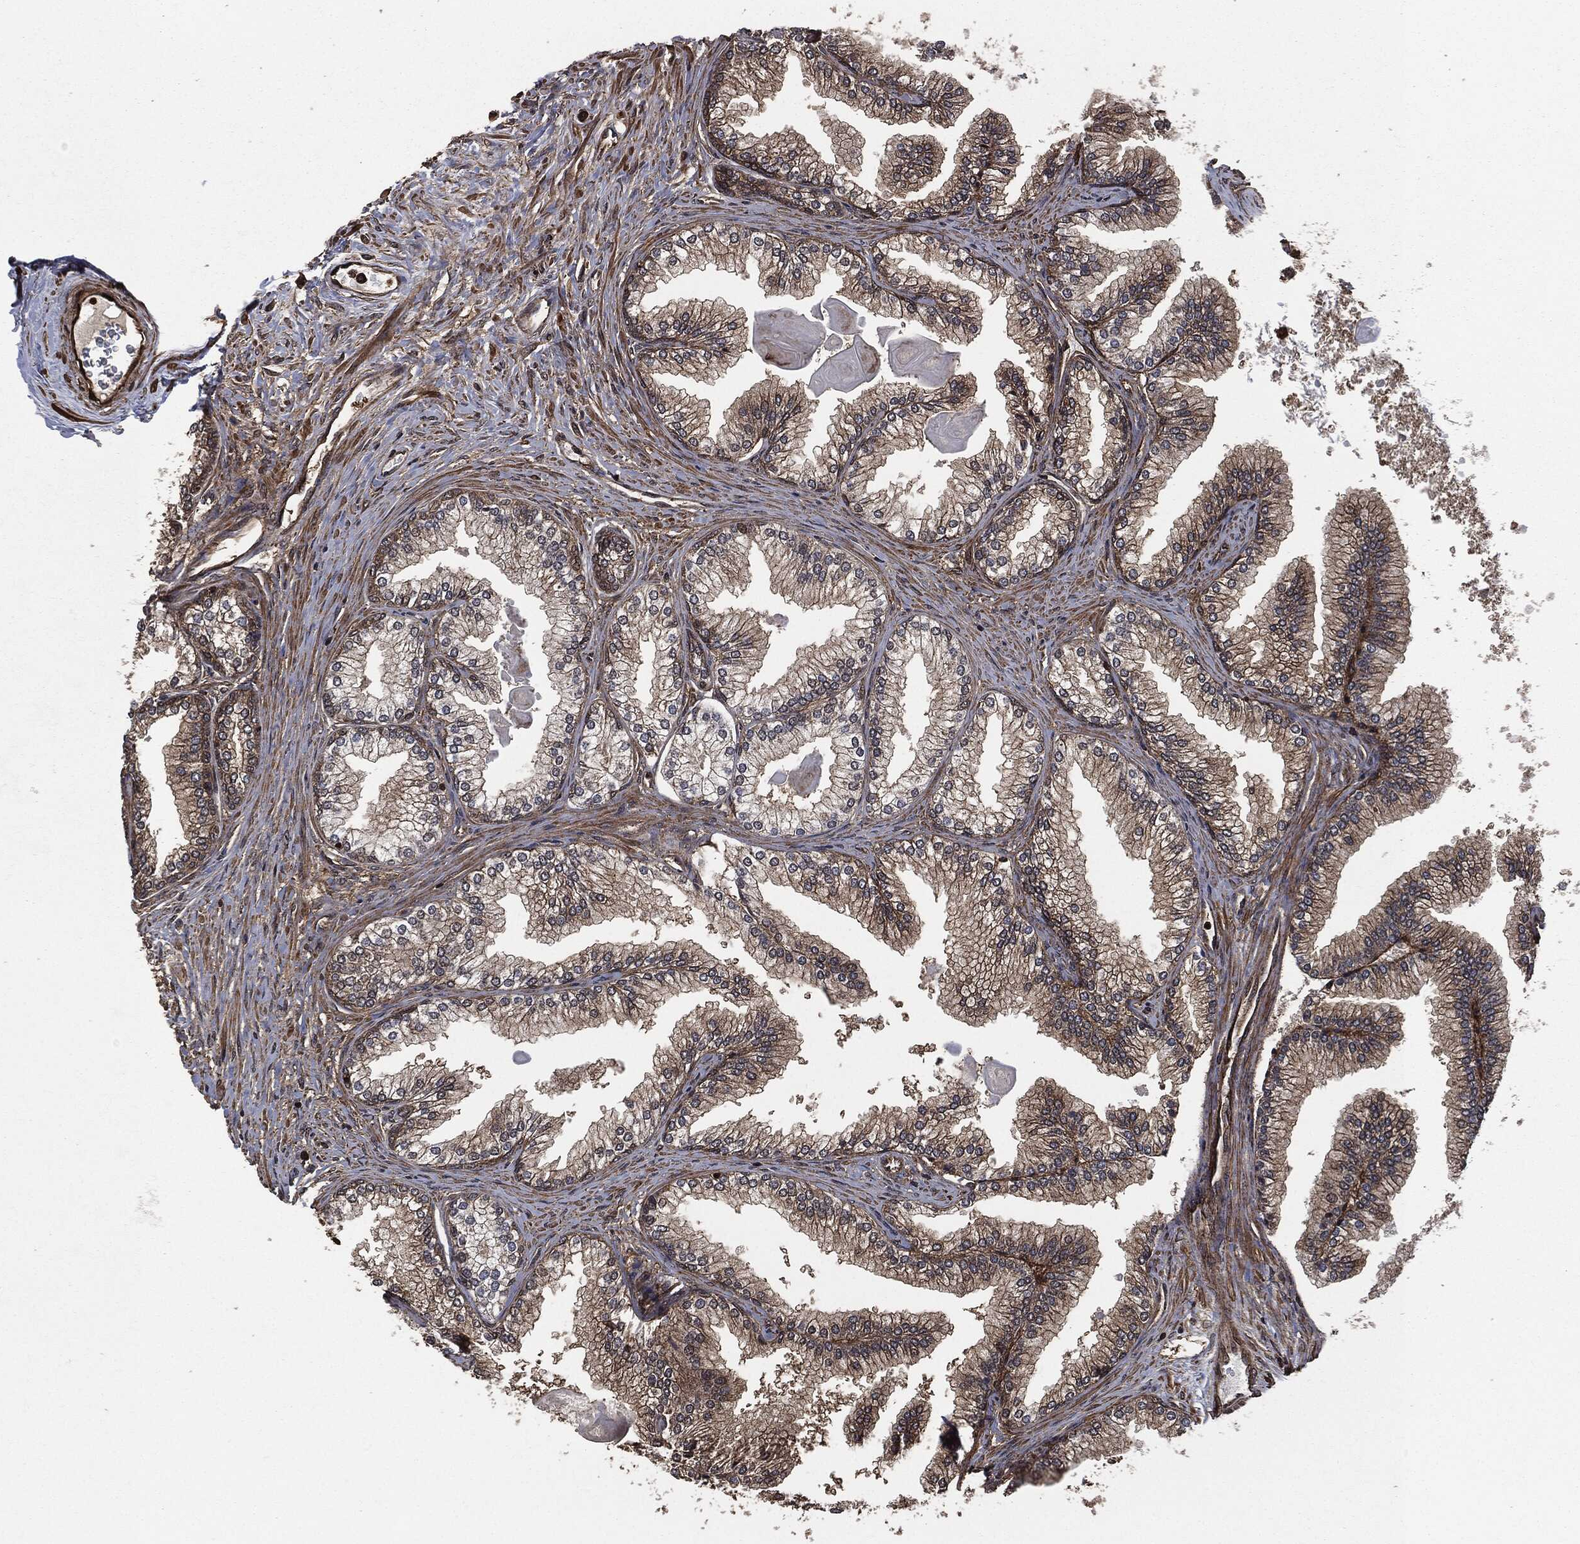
{"staining": {"intensity": "moderate", "quantity": "25%-75%", "location": "cytoplasmic/membranous"}, "tissue": "prostate", "cell_type": "Glandular cells", "image_type": "normal", "snomed": [{"axis": "morphology", "description": "Normal tissue, NOS"}, {"axis": "topography", "description": "Prostate"}], "caption": "The image reveals immunohistochemical staining of normal prostate. There is moderate cytoplasmic/membranous staining is identified in approximately 25%-75% of glandular cells.", "gene": "HRAS", "patient": {"sex": "male", "age": 72}}